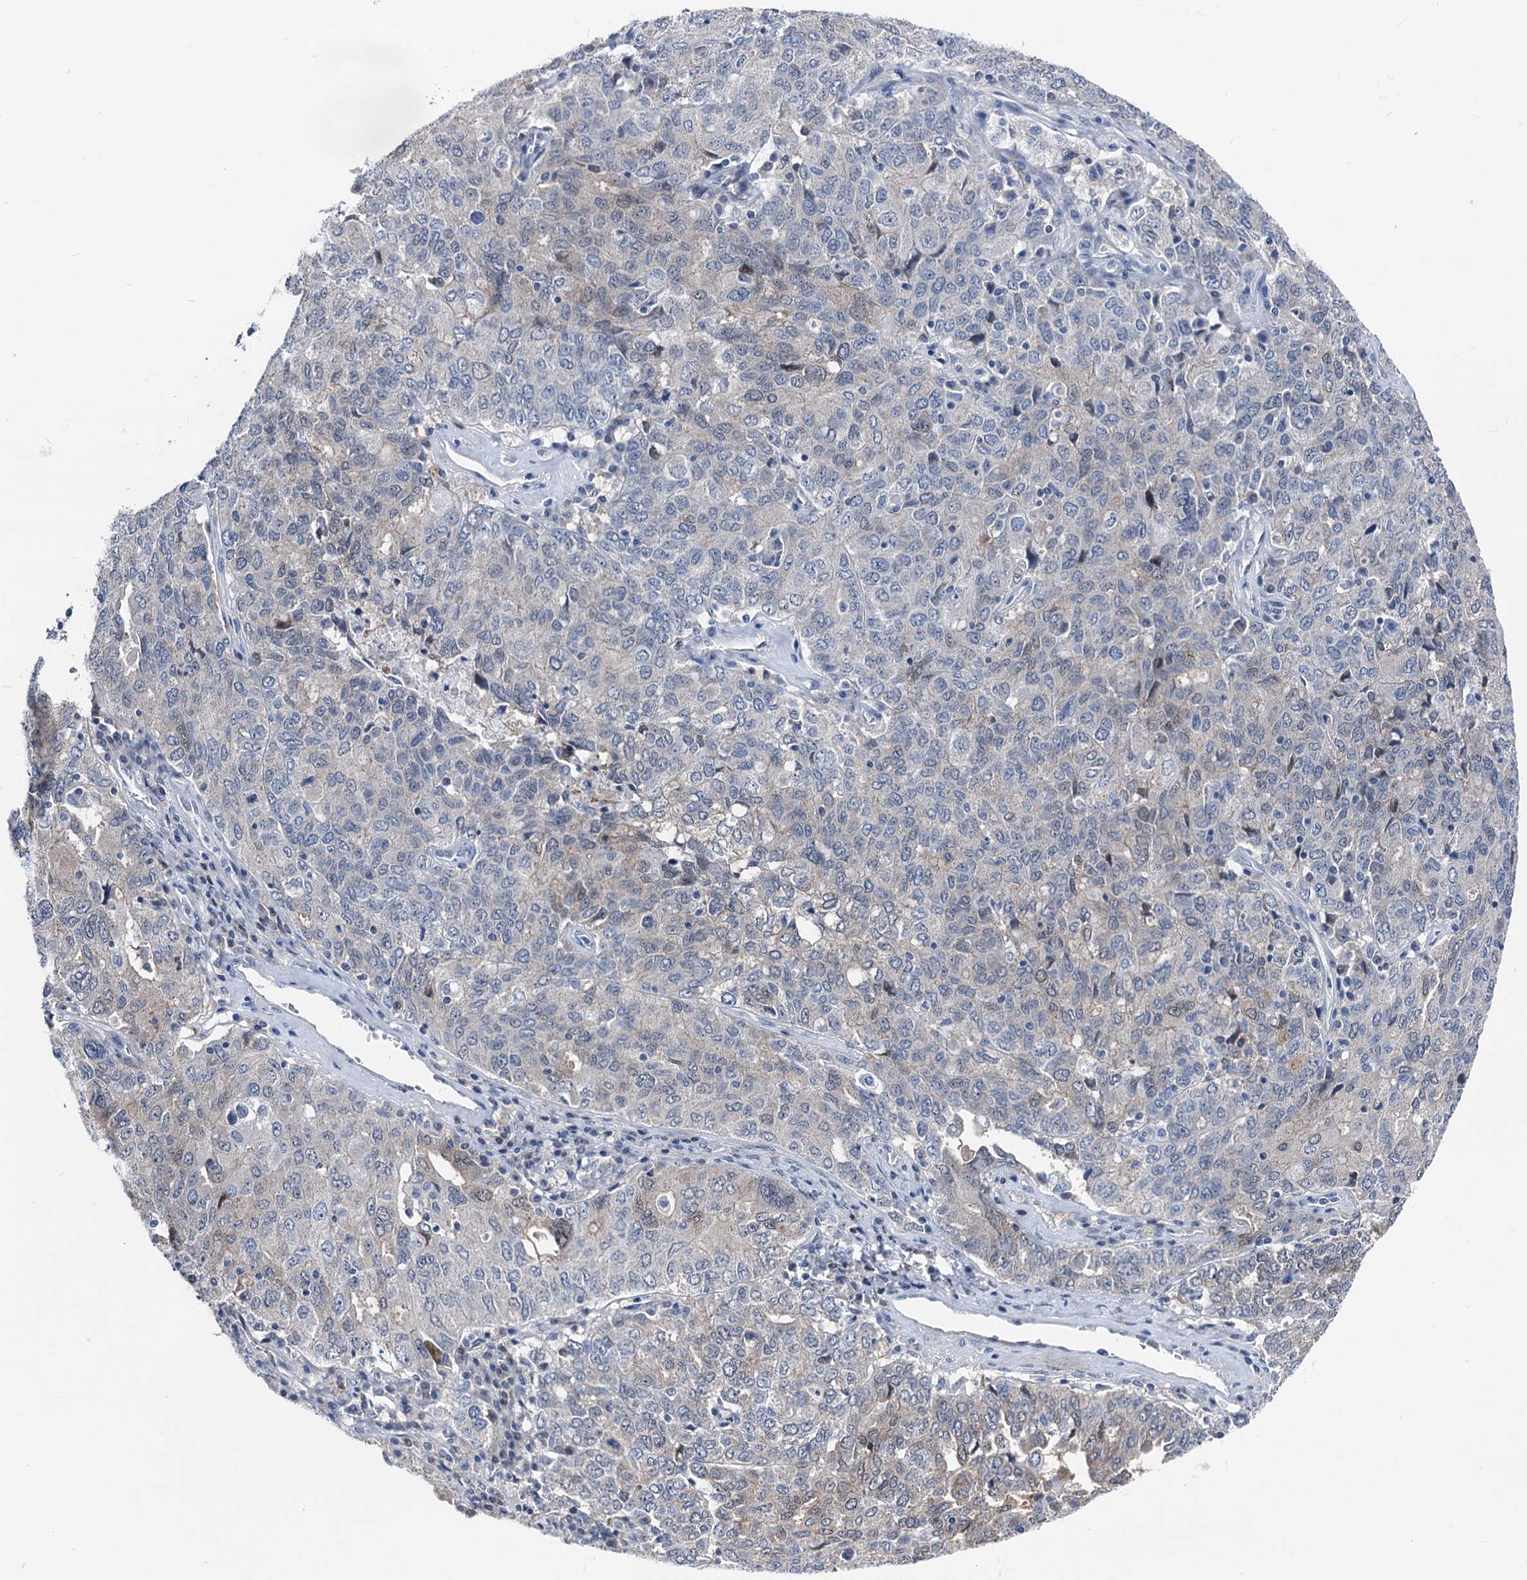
{"staining": {"intensity": "weak", "quantity": "<25%", "location": "cytoplasmic/membranous"}, "tissue": "ovarian cancer", "cell_type": "Tumor cells", "image_type": "cancer", "snomed": [{"axis": "morphology", "description": "Carcinoma, endometroid"}, {"axis": "topography", "description": "Ovary"}], "caption": "DAB immunohistochemical staining of ovarian cancer (endometroid carcinoma) demonstrates no significant staining in tumor cells.", "gene": "GLO1", "patient": {"sex": "female", "age": 62}}